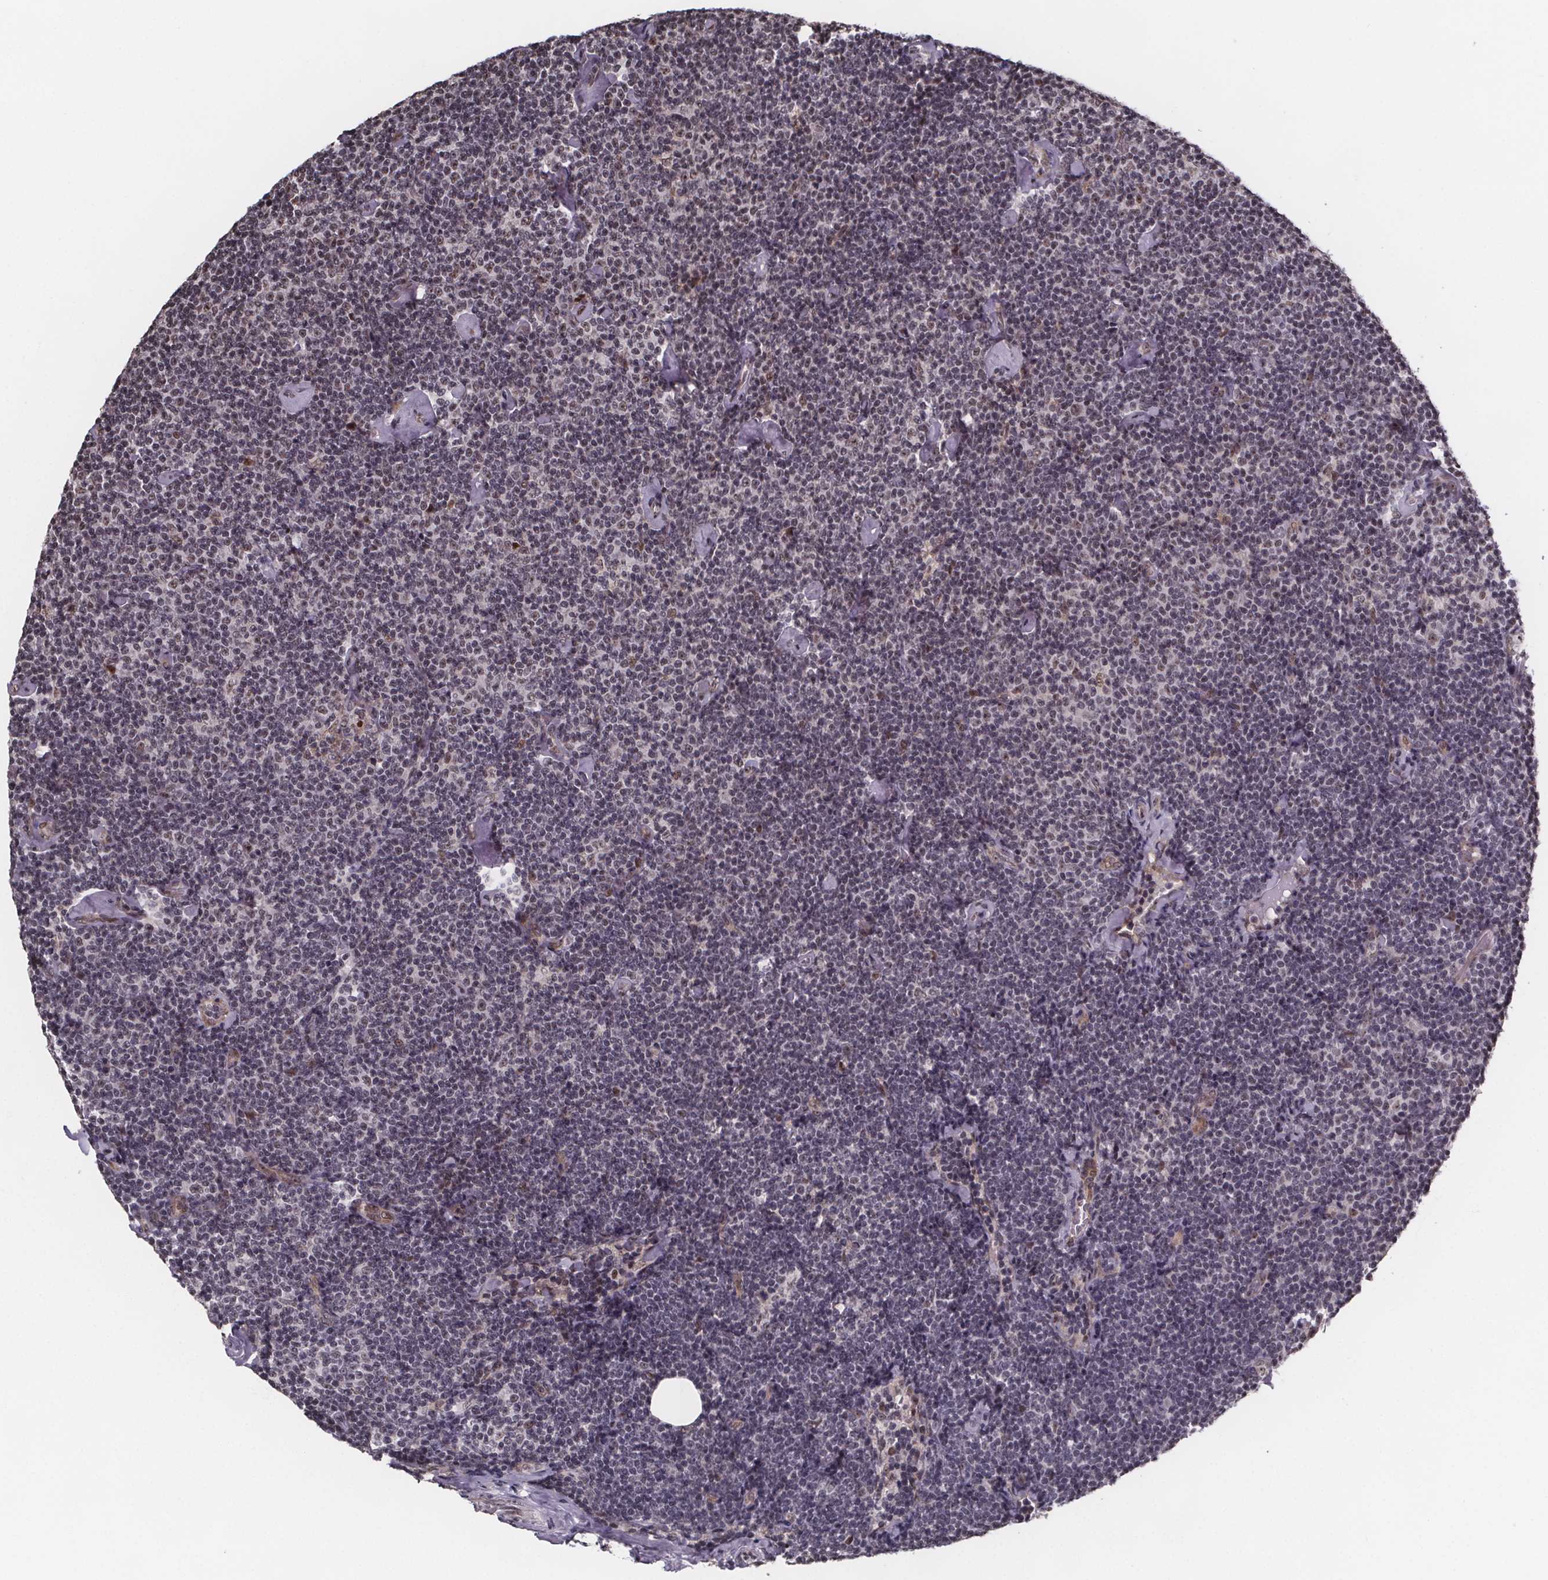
{"staining": {"intensity": "weak", "quantity": "<25%", "location": "nuclear"}, "tissue": "lymphoma", "cell_type": "Tumor cells", "image_type": "cancer", "snomed": [{"axis": "morphology", "description": "Malignant lymphoma, non-Hodgkin's type, Low grade"}, {"axis": "topography", "description": "Lymph node"}], "caption": "A micrograph of human malignant lymphoma, non-Hodgkin's type (low-grade) is negative for staining in tumor cells.", "gene": "U2SURP", "patient": {"sex": "male", "age": 81}}